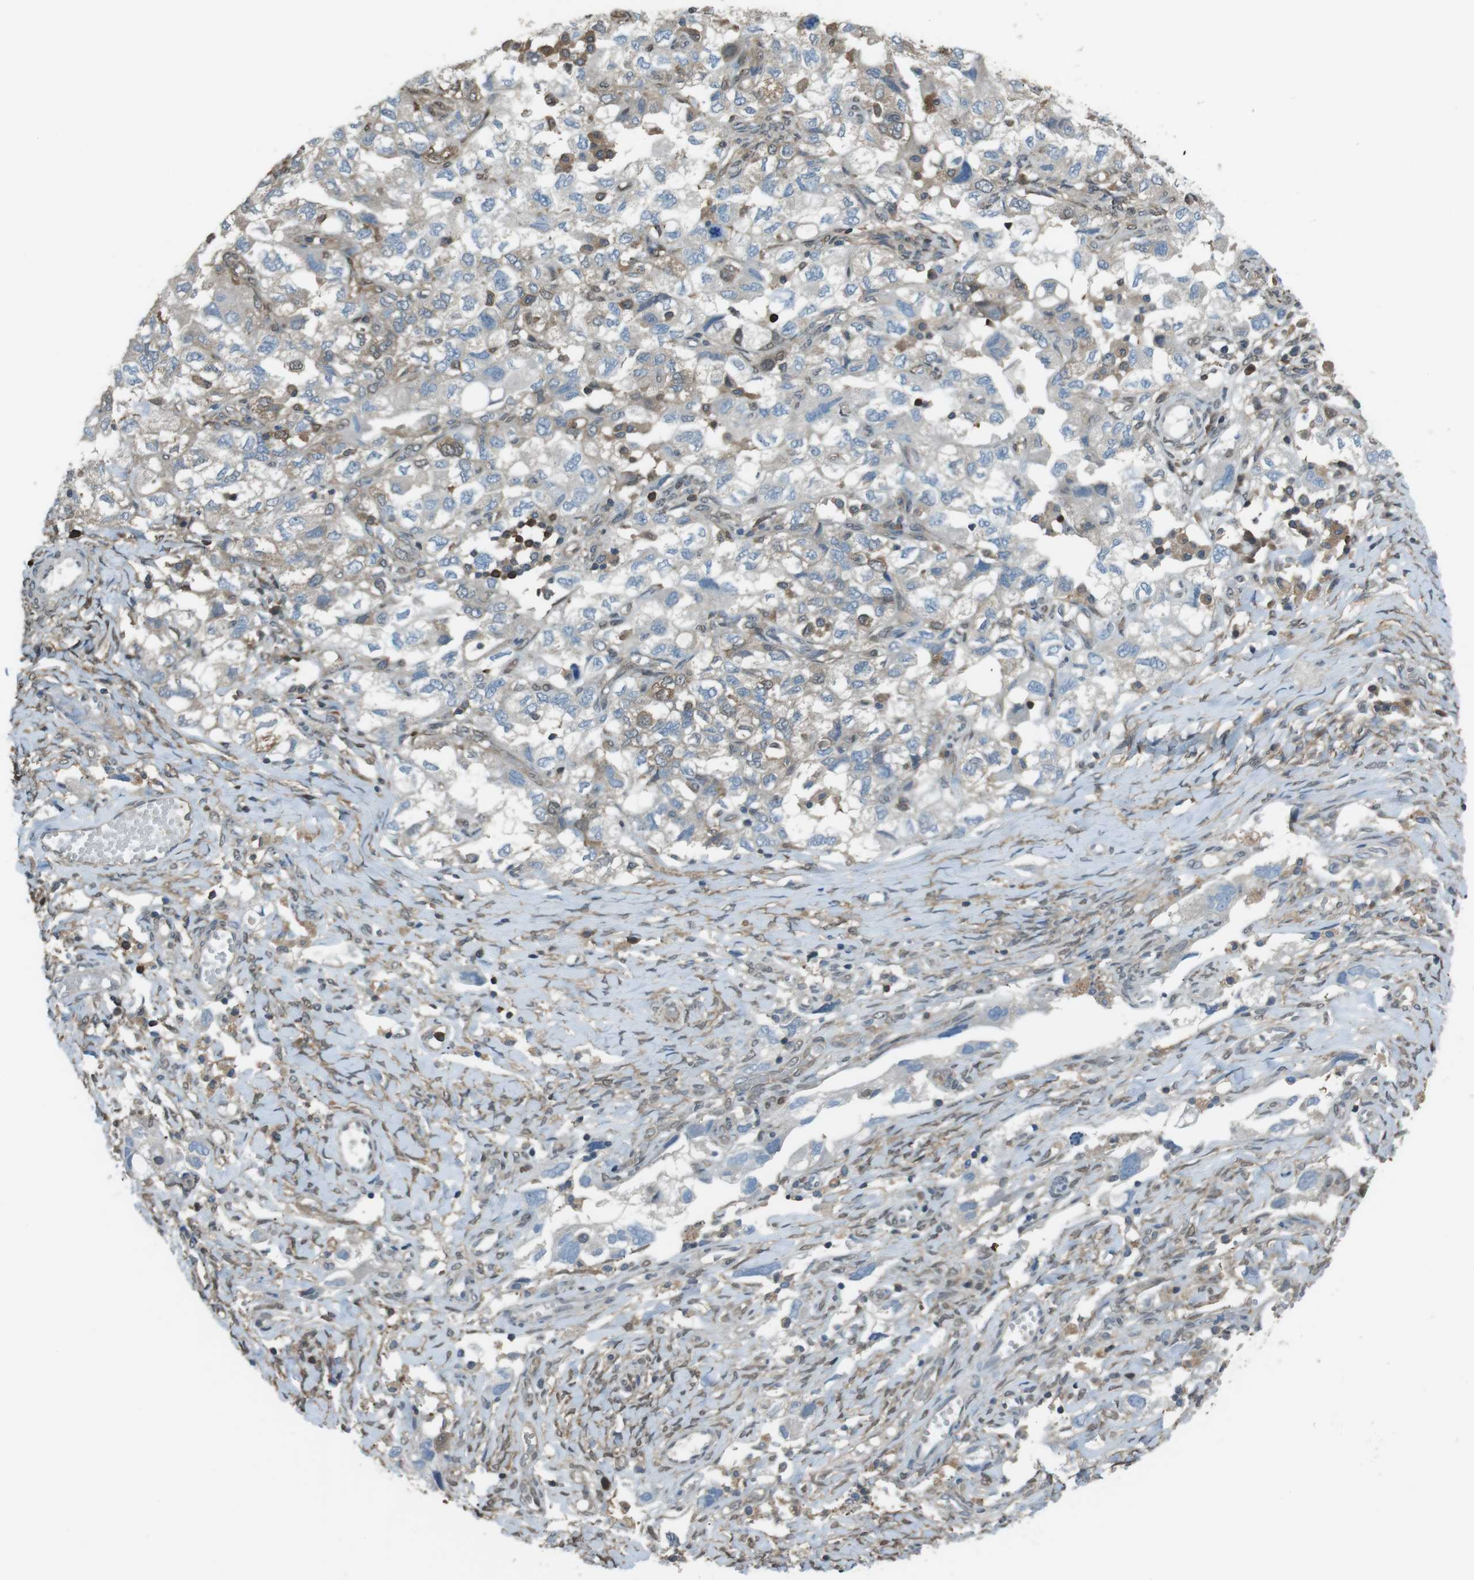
{"staining": {"intensity": "moderate", "quantity": "25%-75%", "location": "cytoplasmic/membranous,nuclear"}, "tissue": "ovarian cancer", "cell_type": "Tumor cells", "image_type": "cancer", "snomed": [{"axis": "morphology", "description": "Carcinoma, NOS"}, {"axis": "morphology", "description": "Cystadenocarcinoma, serous, NOS"}, {"axis": "topography", "description": "Ovary"}], "caption": "Moderate cytoplasmic/membranous and nuclear staining is present in approximately 25%-75% of tumor cells in ovarian serous cystadenocarcinoma.", "gene": "TWSG1", "patient": {"sex": "female", "age": 69}}